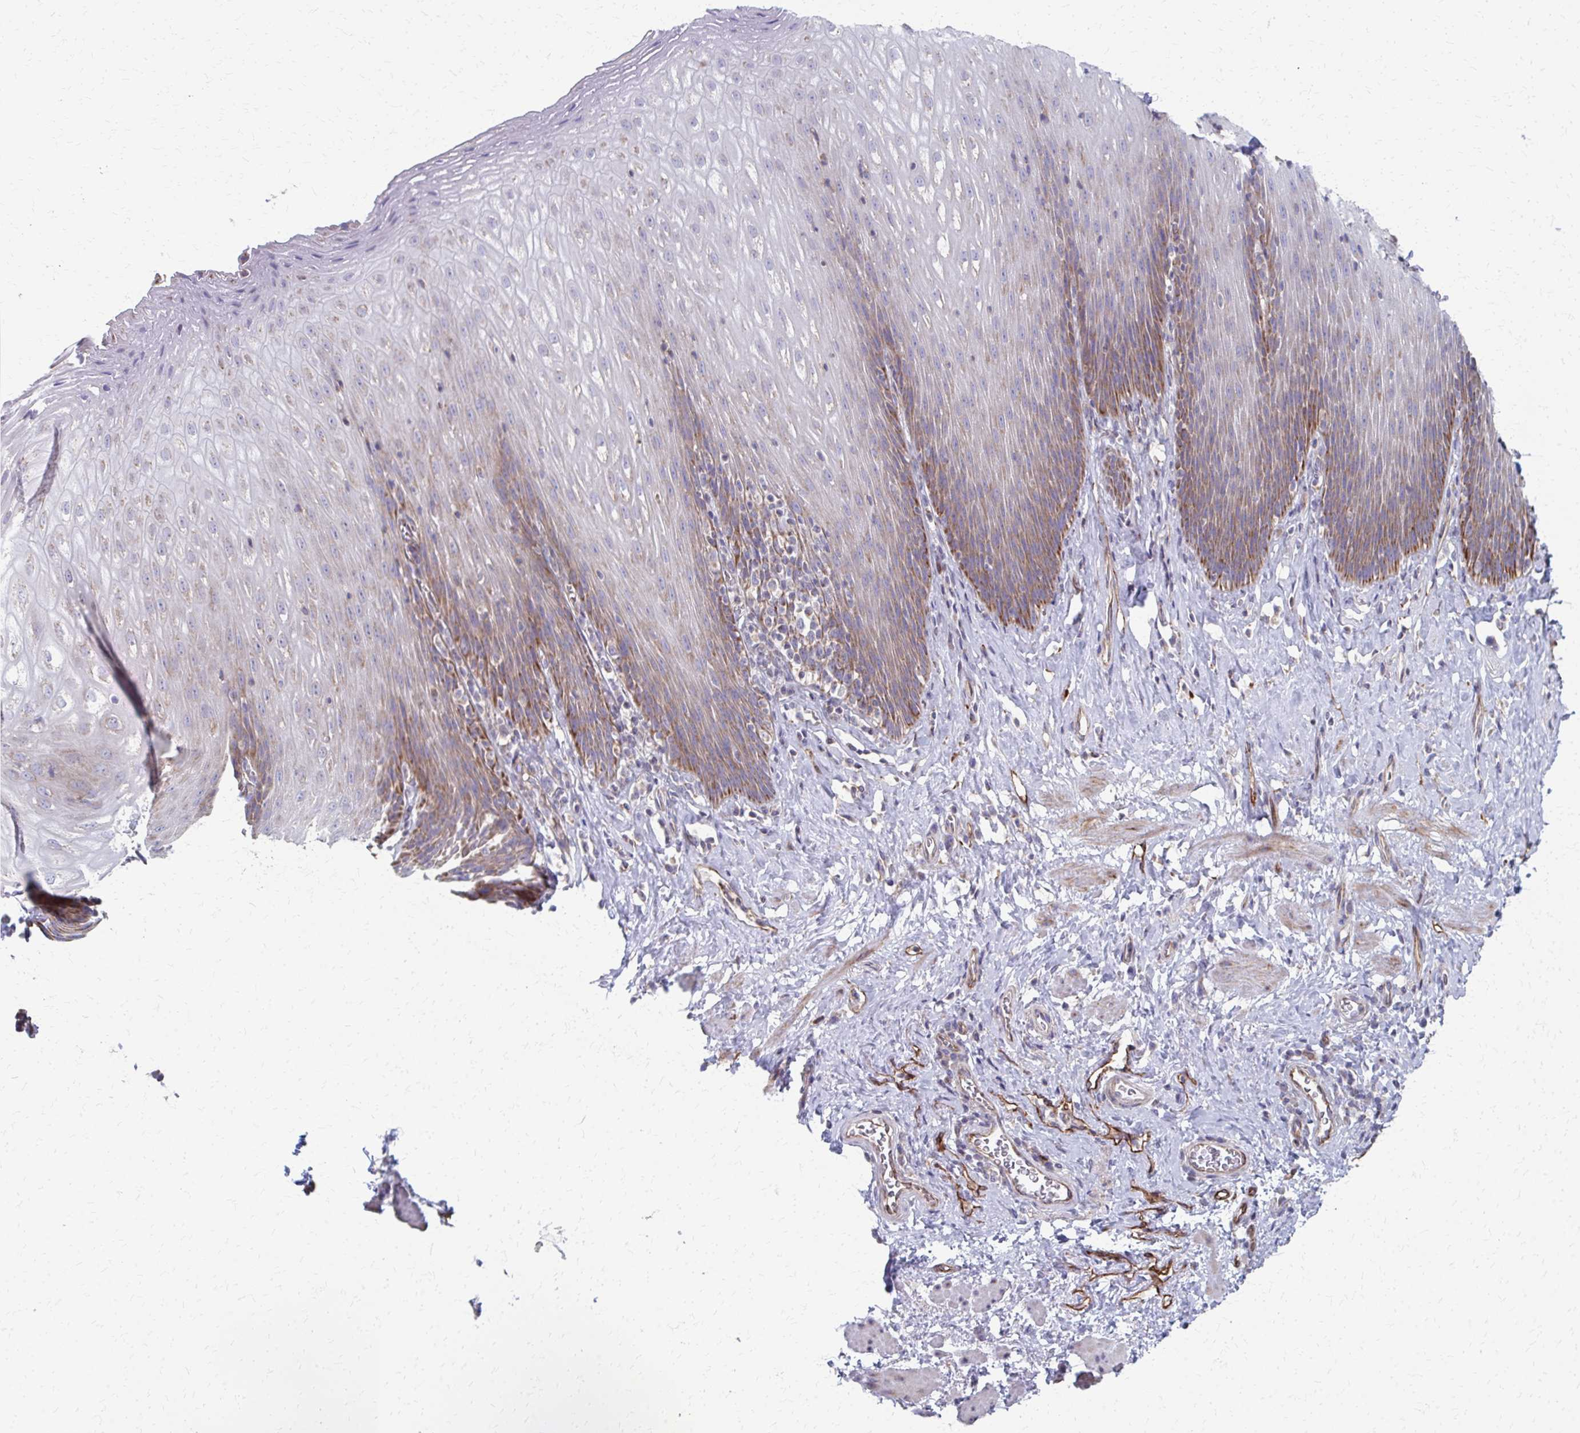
{"staining": {"intensity": "moderate", "quantity": "25%-75%", "location": "cytoplasmic/membranous"}, "tissue": "esophagus", "cell_type": "Squamous epithelial cells", "image_type": "normal", "snomed": [{"axis": "morphology", "description": "Normal tissue, NOS"}, {"axis": "topography", "description": "Esophagus"}], "caption": "The histopathology image displays staining of unremarkable esophagus, revealing moderate cytoplasmic/membranous protein expression (brown color) within squamous epithelial cells. (DAB = brown stain, brightfield microscopy at high magnification).", "gene": "FAHD1", "patient": {"sex": "female", "age": 61}}